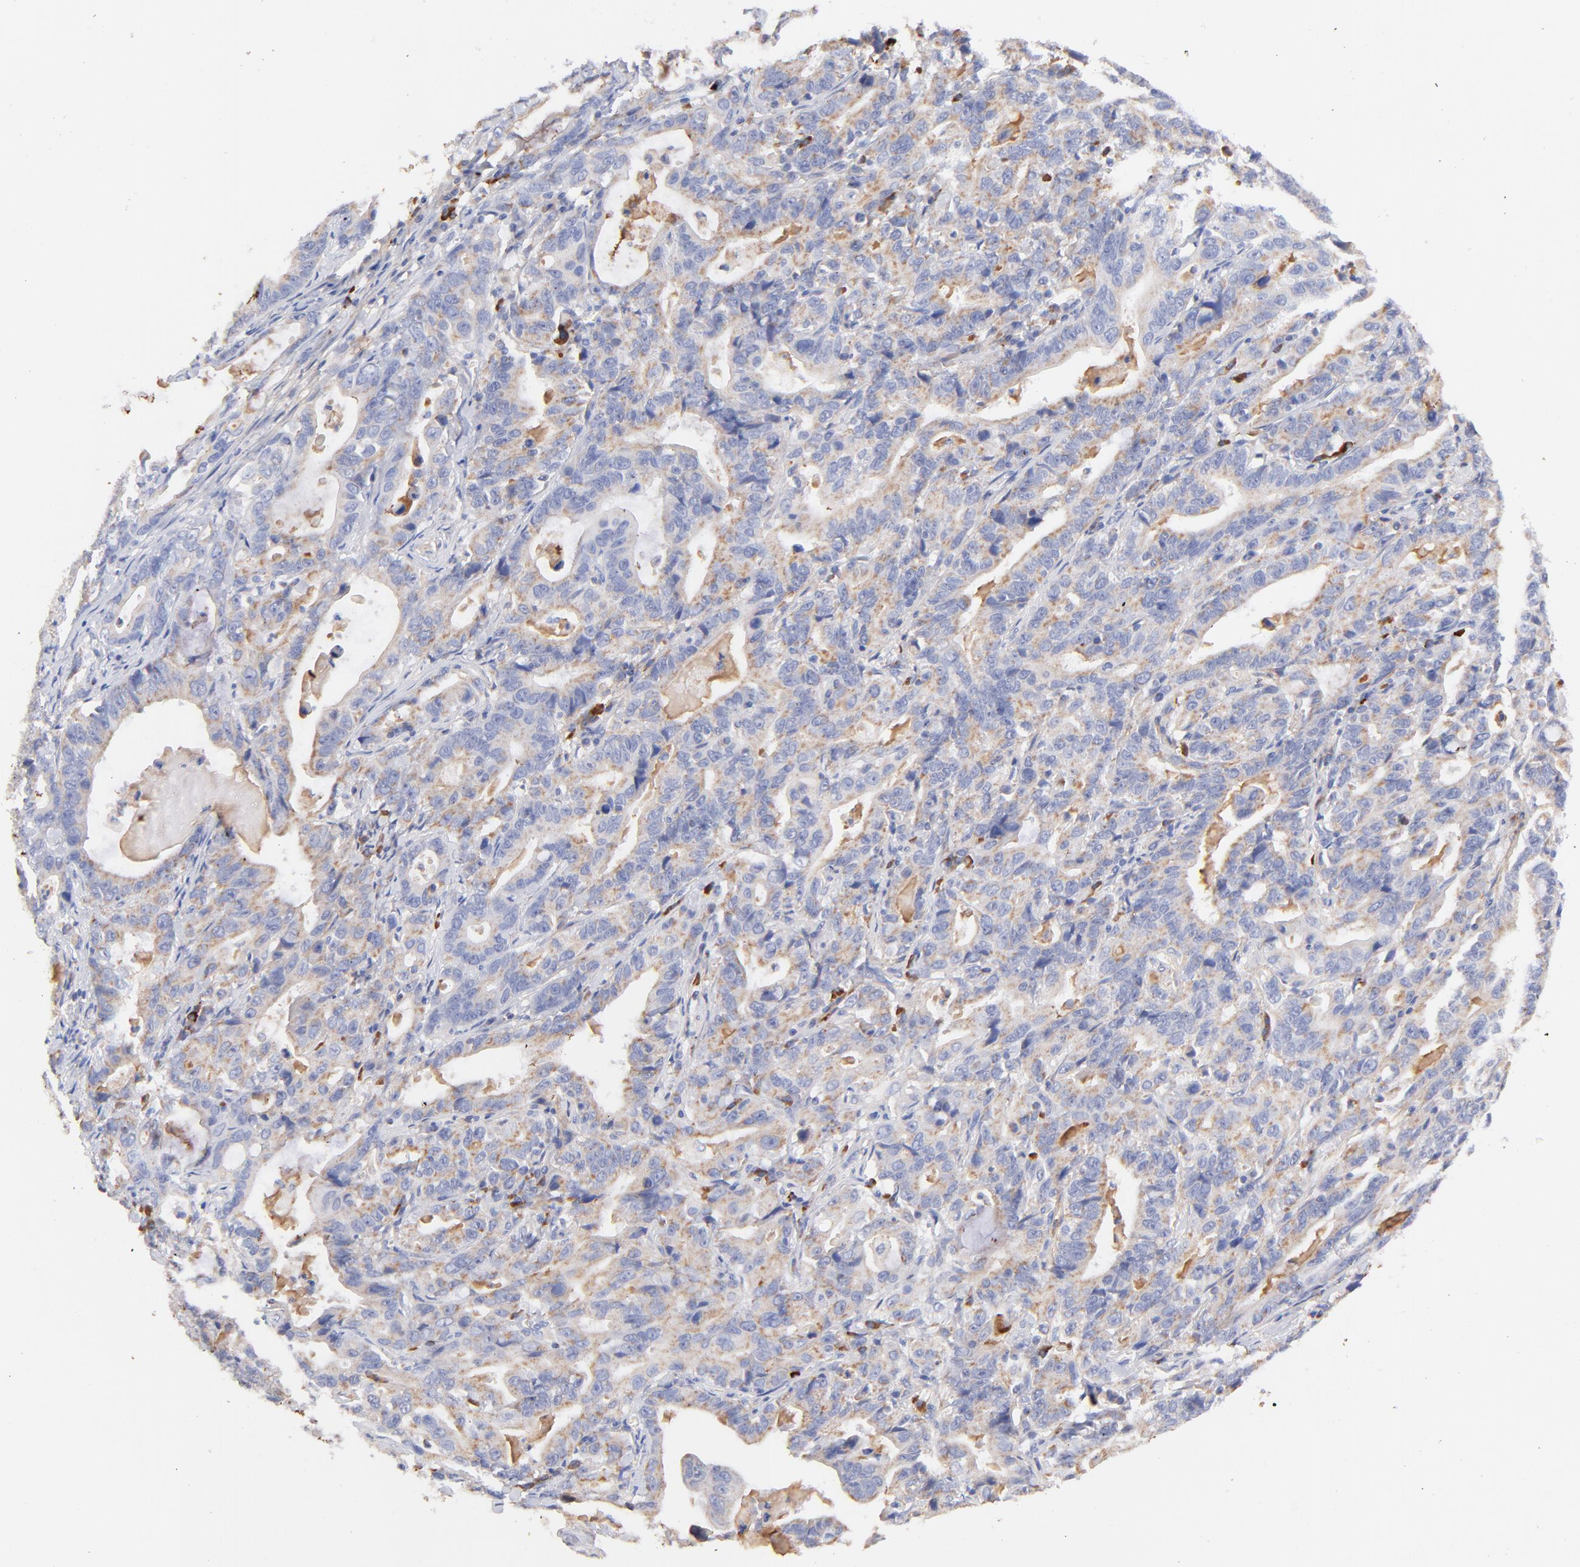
{"staining": {"intensity": "weak", "quantity": "25%-75%", "location": "cytoplasmic/membranous"}, "tissue": "stomach cancer", "cell_type": "Tumor cells", "image_type": "cancer", "snomed": [{"axis": "morphology", "description": "Adenocarcinoma, NOS"}, {"axis": "topography", "description": "Stomach, upper"}], "caption": "Human stomach cancer stained with a brown dye reveals weak cytoplasmic/membranous positive staining in about 25%-75% of tumor cells.", "gene": "IGLV7-43", "patient": {"sex": "male", "age": 63}}